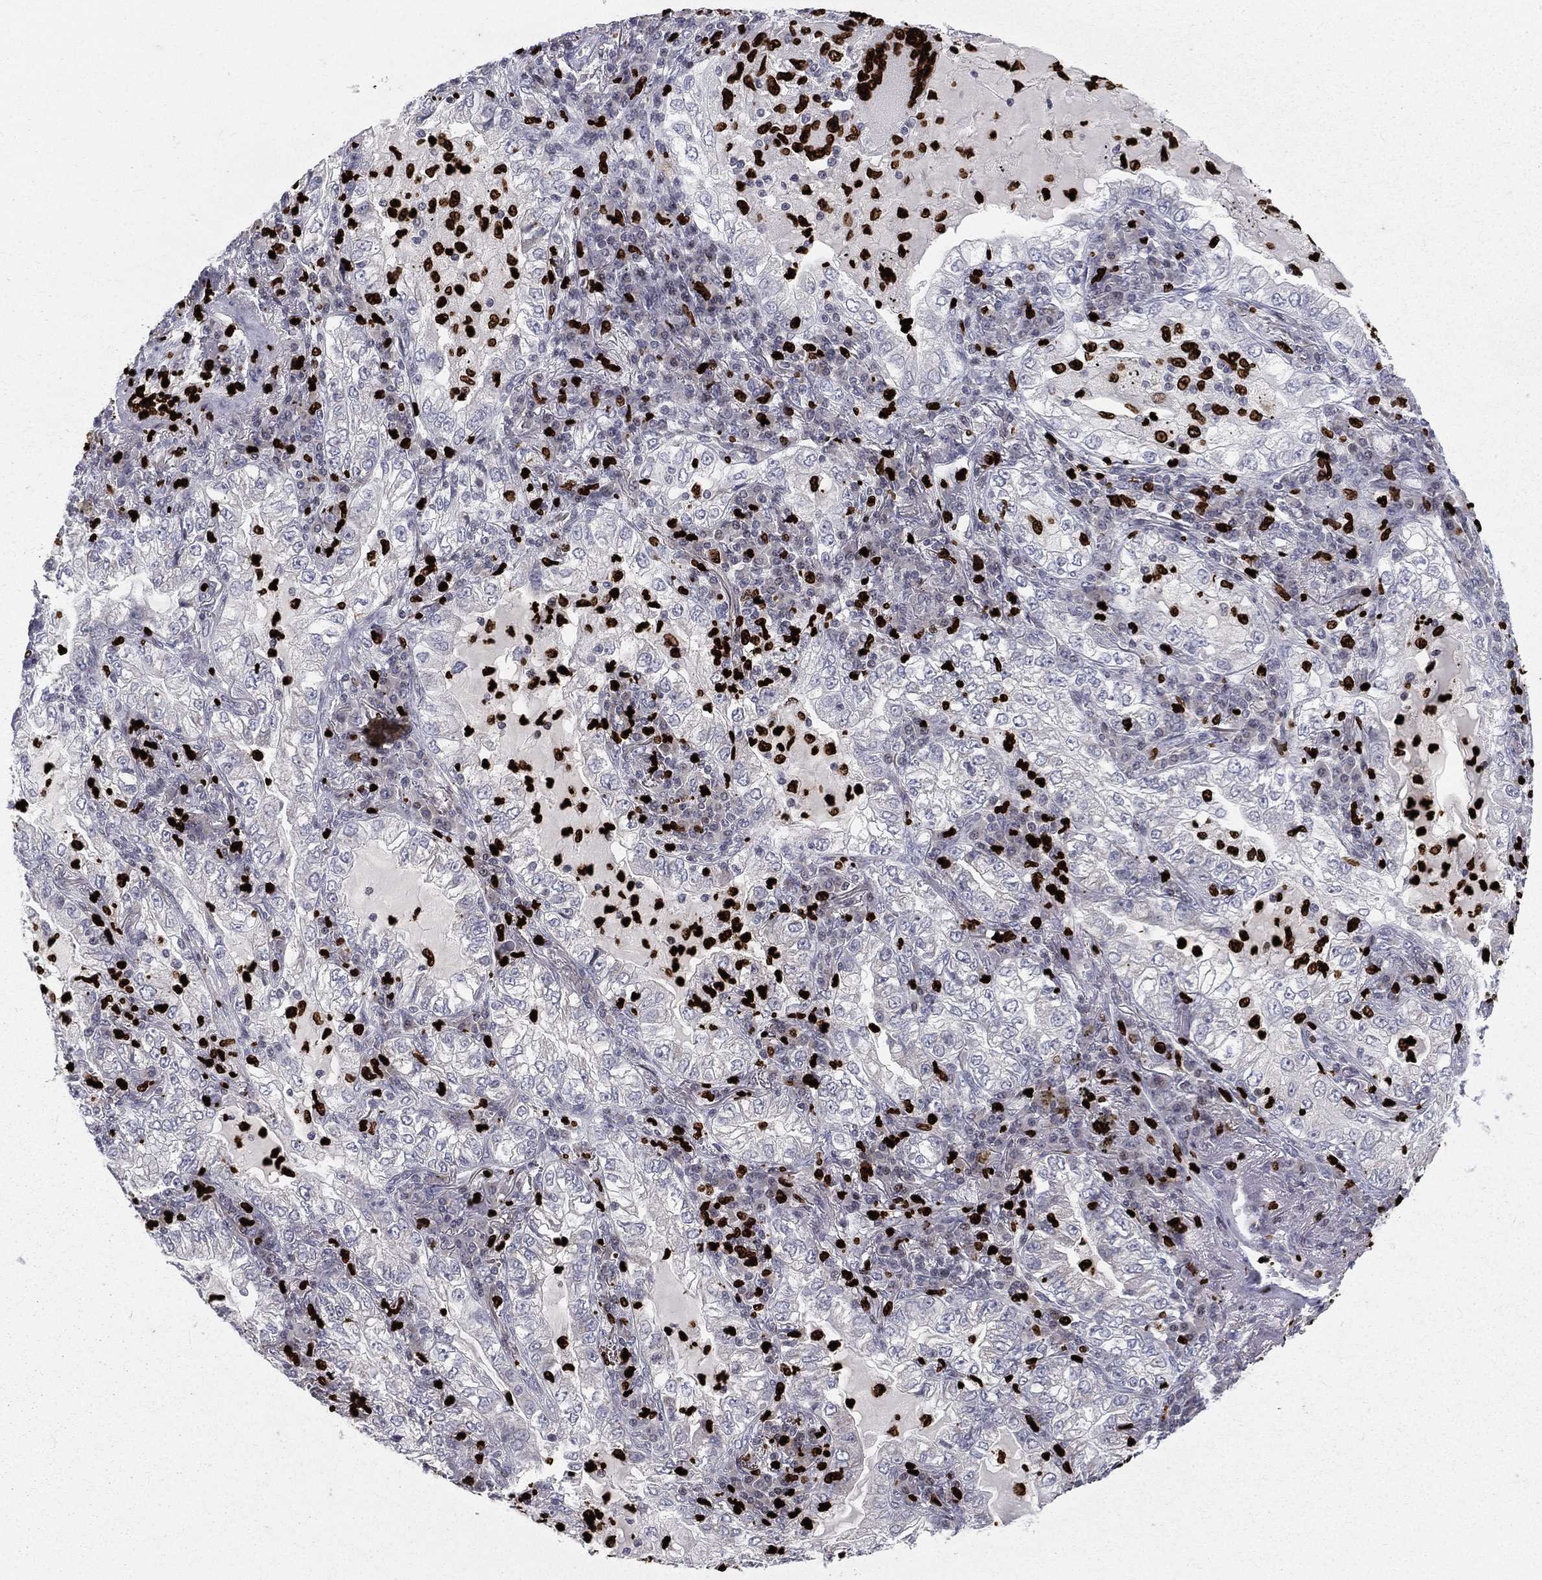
{"staining": {"intensity": "negative", "quantity": "none", "location": "none"}, "tissue": "lung cancer", "cell_type": "Tumor cells", "image_type": "cancer", "snomed": [{"axis": "morphology", "description": "Adenocarcinoma, NOS"}, {"axis": "topography", "description": "Lung"}], "caption": "Lung cancer was stained to show a protein in brown. There is no significant expression in tumor cells. The staining was performed using DAB (3,3'-diaminobenzidine) to visualize the protein expression in brown, while the nuclei were stained in blue with hematoxylin (Magnification: 20x).", "gene": "MNDA", "patient": {"sex": "female", "age": 73}}